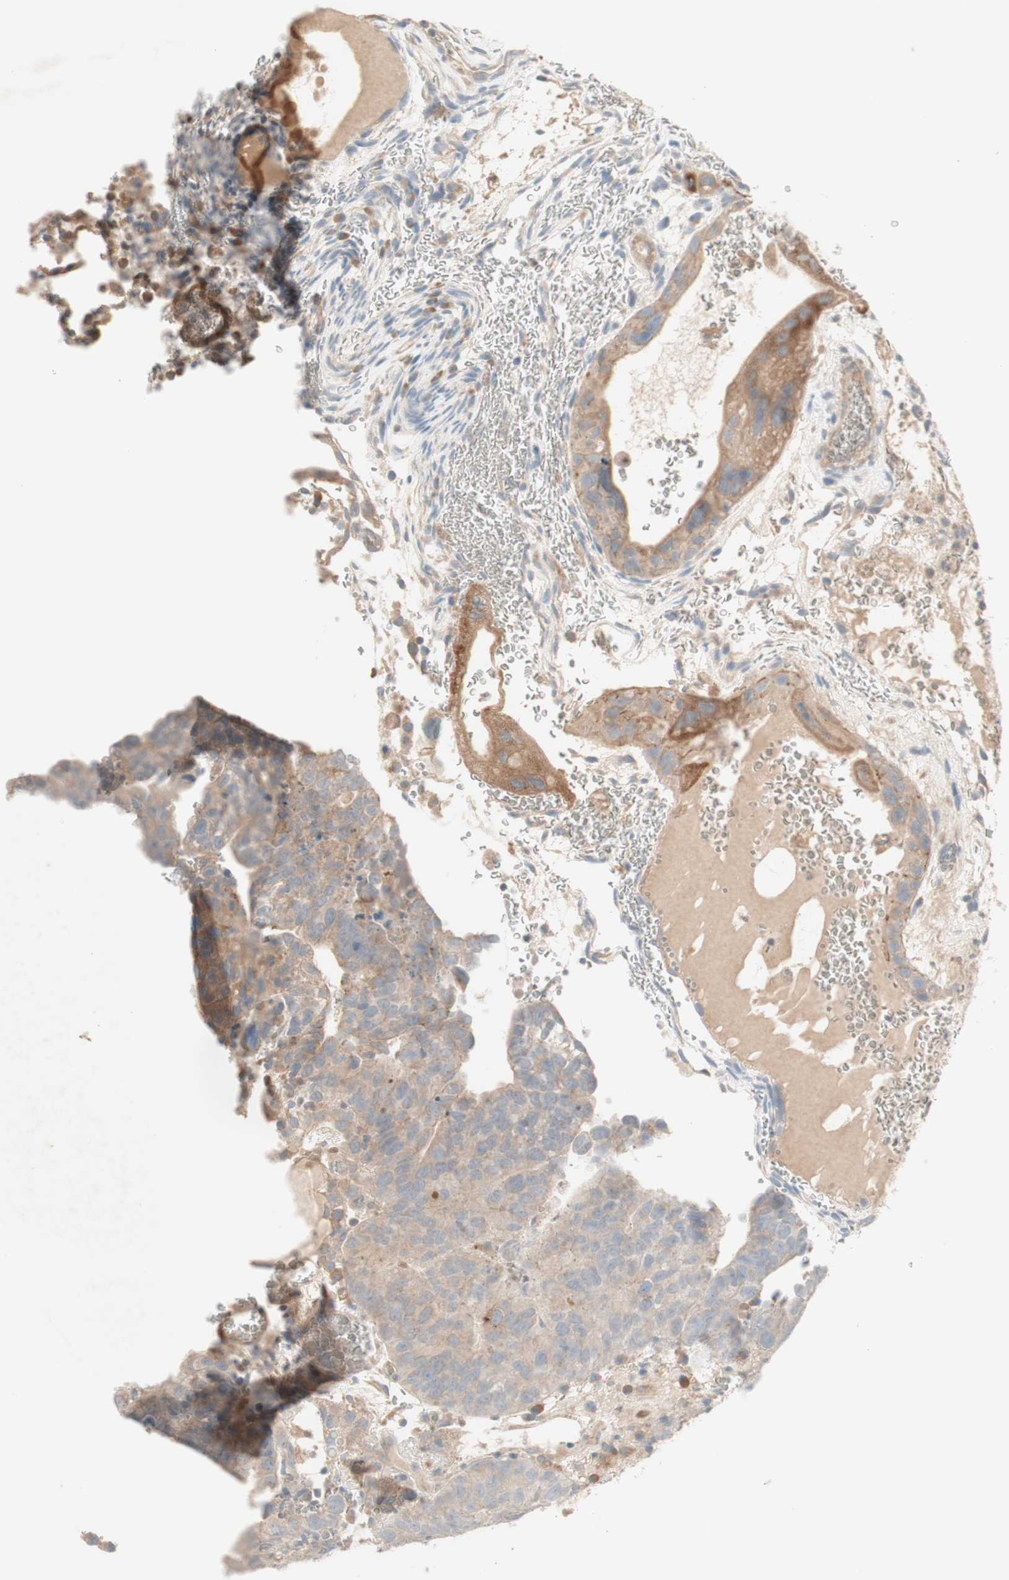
{"staining": {"intensity": "moderate", "quantity": ">75%", "location": "cytoplasmic/membranous"}, "tissue": "testis cancer", "cell_type": "Tumor cells", "image_type": "cancer", "snomed": [{"axis": "morphology", "description": "Seminoma, NOS"}, {"axis": "morphology", "description": "Carcinoma, Embryonal, NOS"}, {"axis": "topography", "description": "Testis"}], "caption": "Immunohistochemistry (IHC) image of neoplastic tissue: testis cancer stained using IHC exhibits medium levels of moderate protein expression localized specifically in the cytoplasmic/membranous of tumor cells, appearing as a cytoplasmic/membranous brown color.", "gene": "PTGER4", "patient": {"sex": "male", "age": 52}}